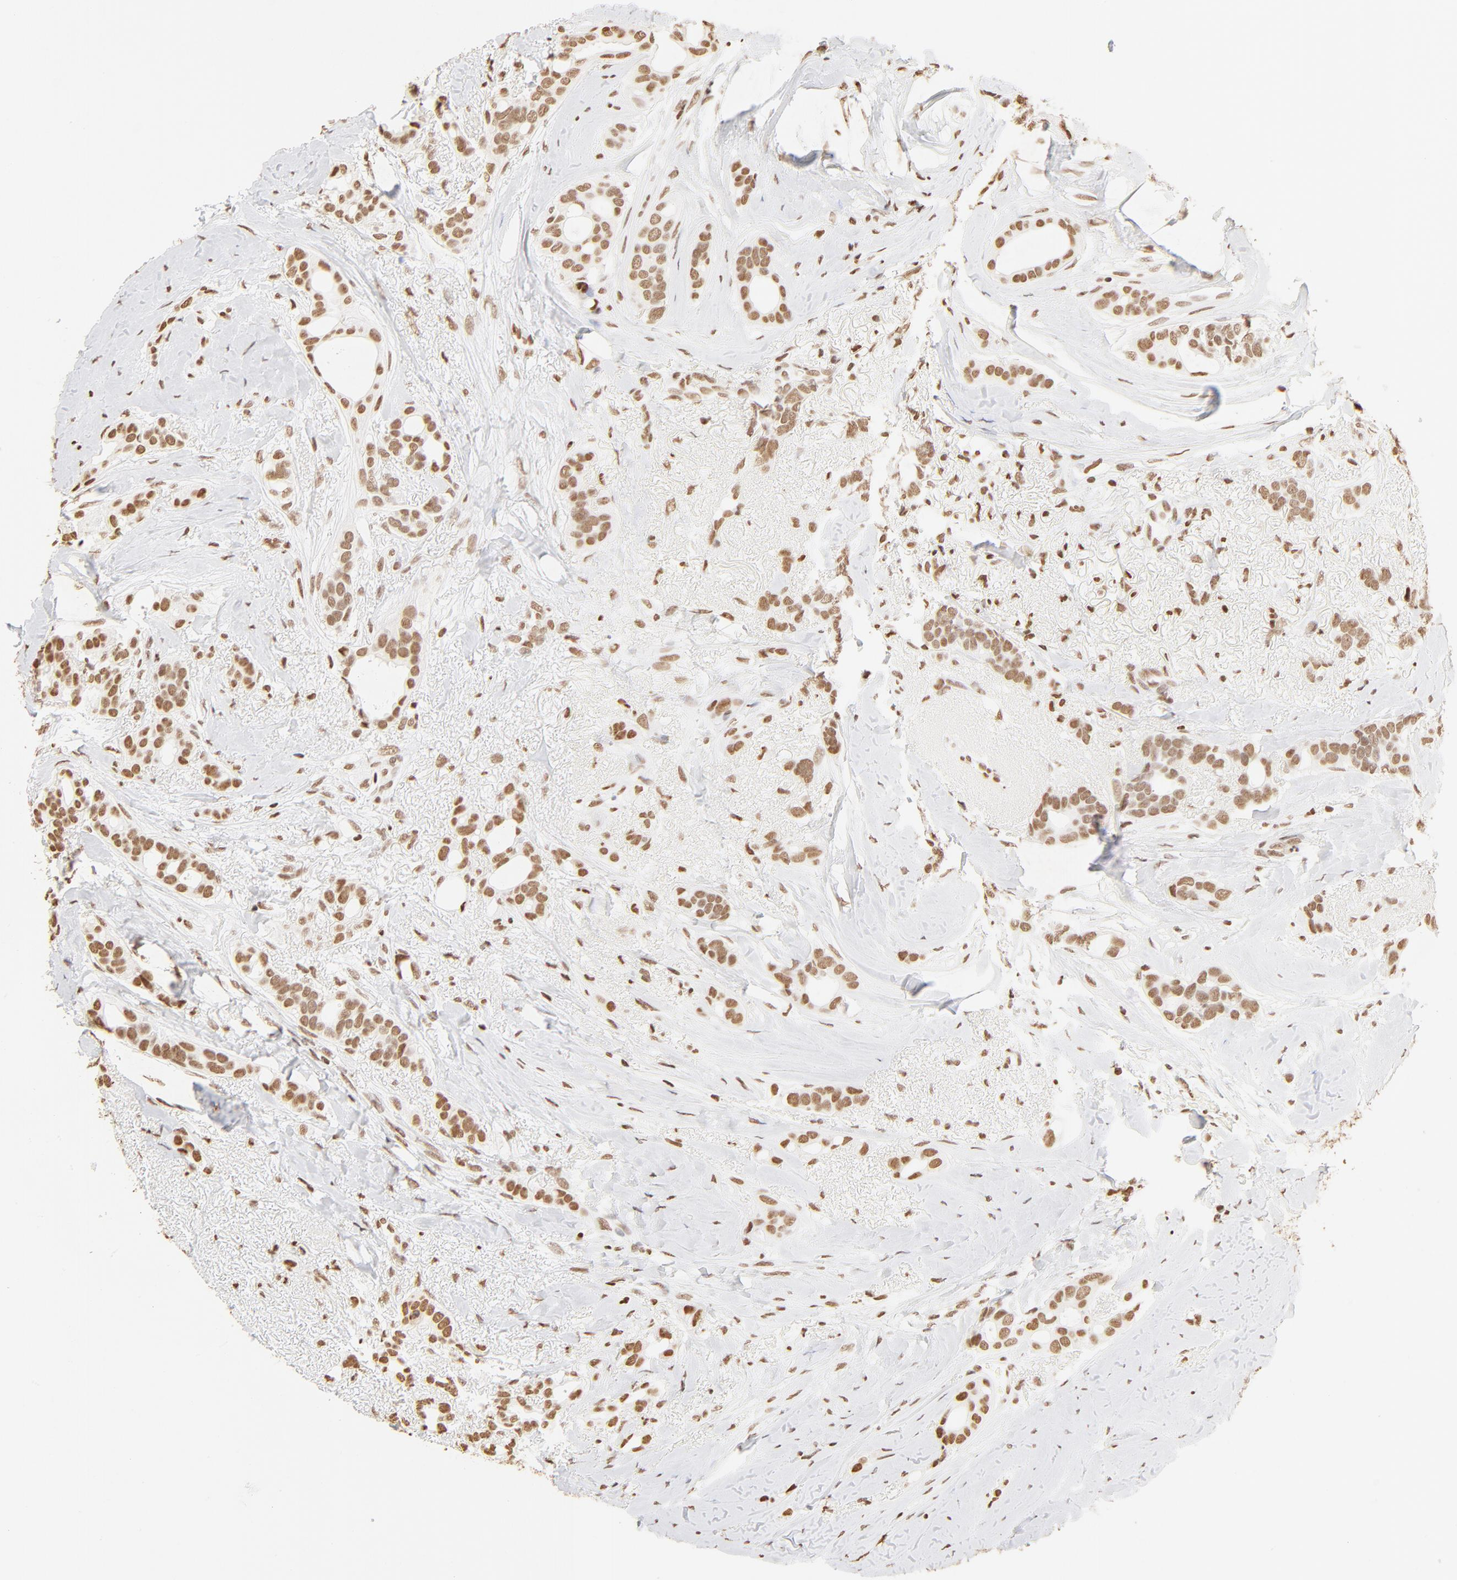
{"staining": {"intensity": "moderate", "quantity": ">75%", "location": "nuclear"}, "tissue": "breast cancer", "cell_type": "Tumor cells", "image_type": "cancer", "snomed": [{"axis": "morphology", "description": "Duct carcinoma"}, {"axis": "topography", "description": "Breast"}], "caption": "Immunohistochemical staining of breast invasive ductal carcinoma reveals medium levels of moderate nuclear expression in about >75% of tumor cells. Nuclei are stained in blue.", "gene": "ZNF540", "patient": {"sex": "female", "age": 54}}